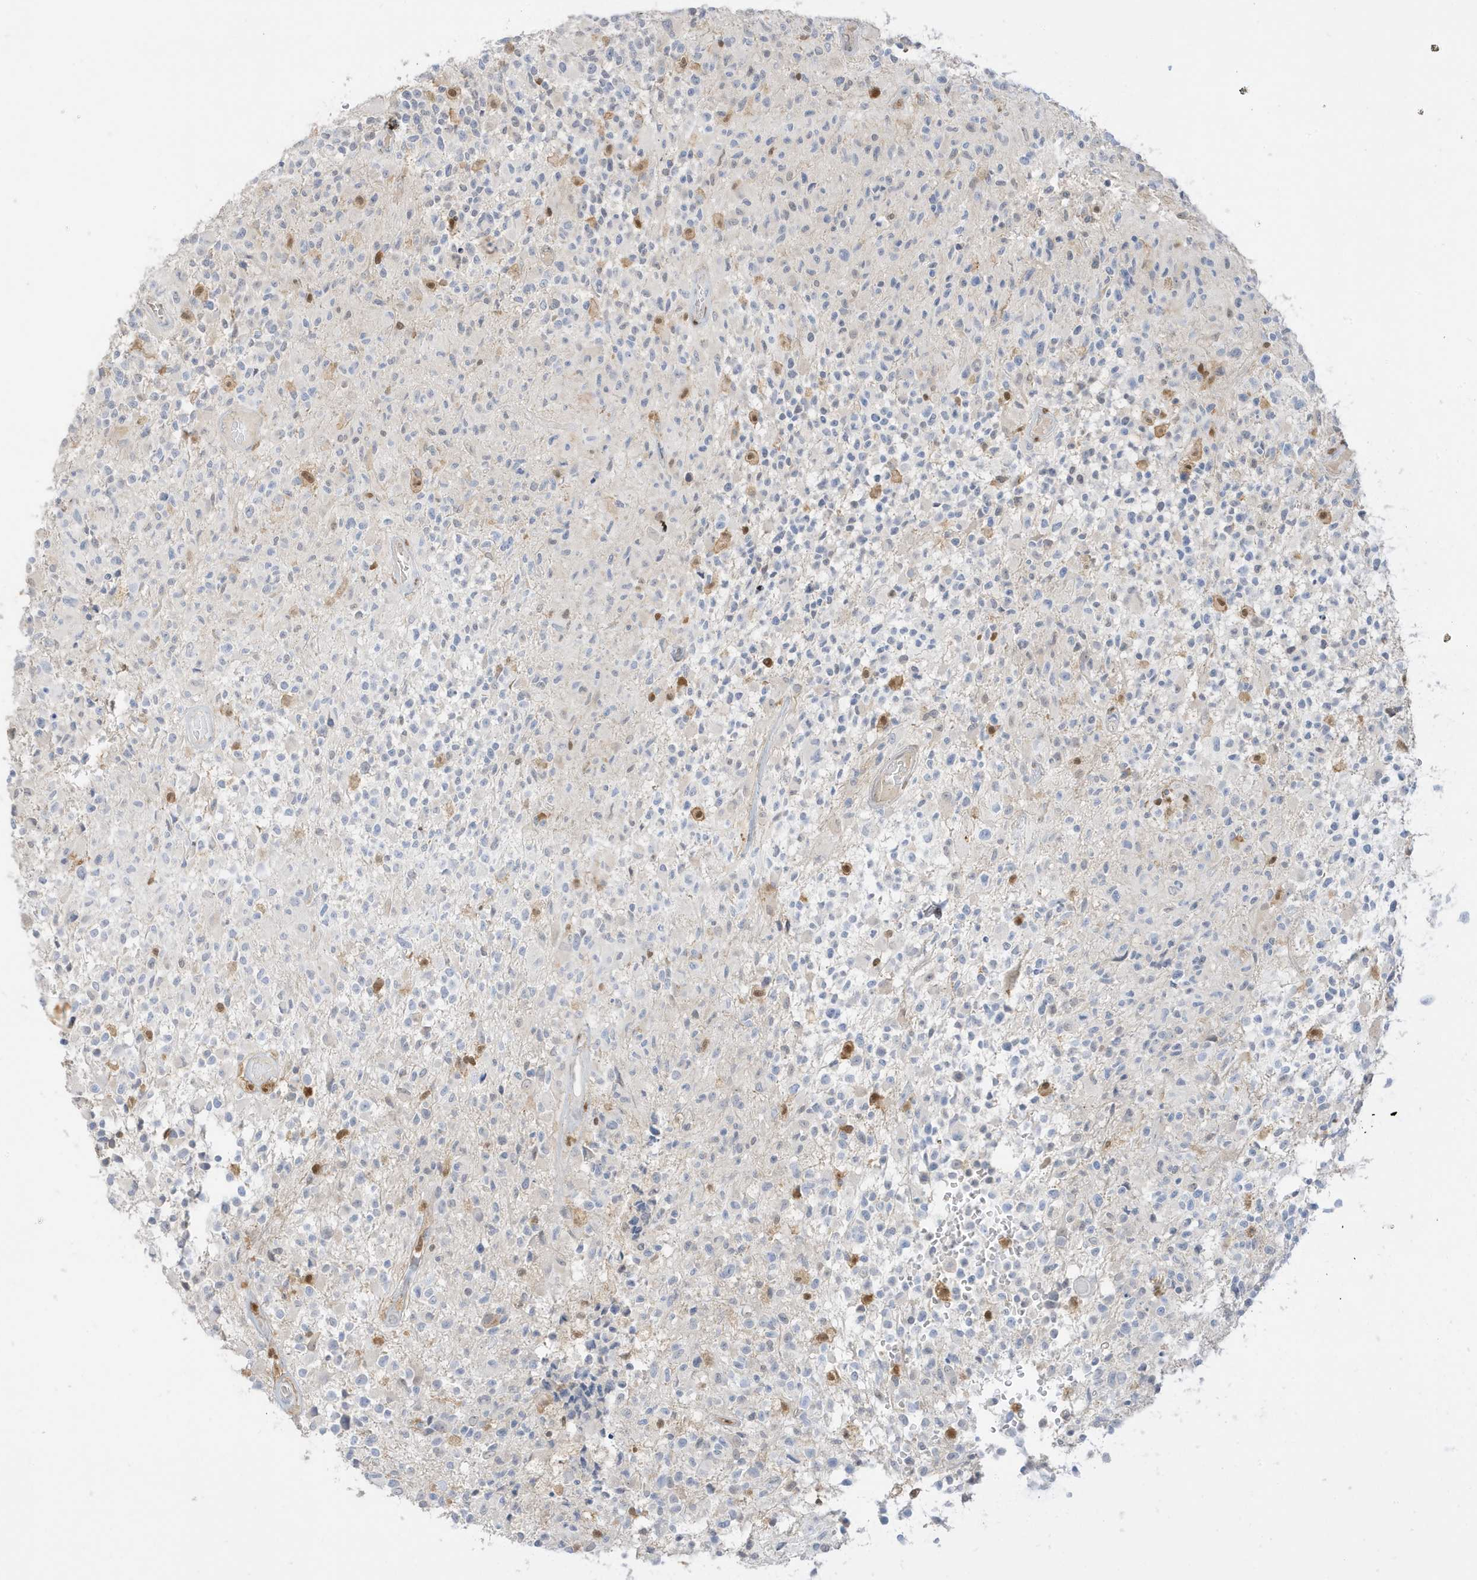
{"staining": {"intensity": "moderate", "quantity": "<25%", "location": "nuclear"}, "tissue": "glioma", "cell_type": "Tumor cells", "image_type": "cancer", "snomed": [{"axis": "morphology", "description": "Glioma, malignant, High grade"}, {"axis": "morphology", "description": "Glioblastoma, NOS"}, {"axis": "topography", "description": "Brain"}], "caption": "There is low levels of moderate nuclear positivity in tumor cells of glioma, as demonstrated by immunohistochemical staining (brown color).", "gene": "GCA", "patient": {"sex": "male", "age": 60}}